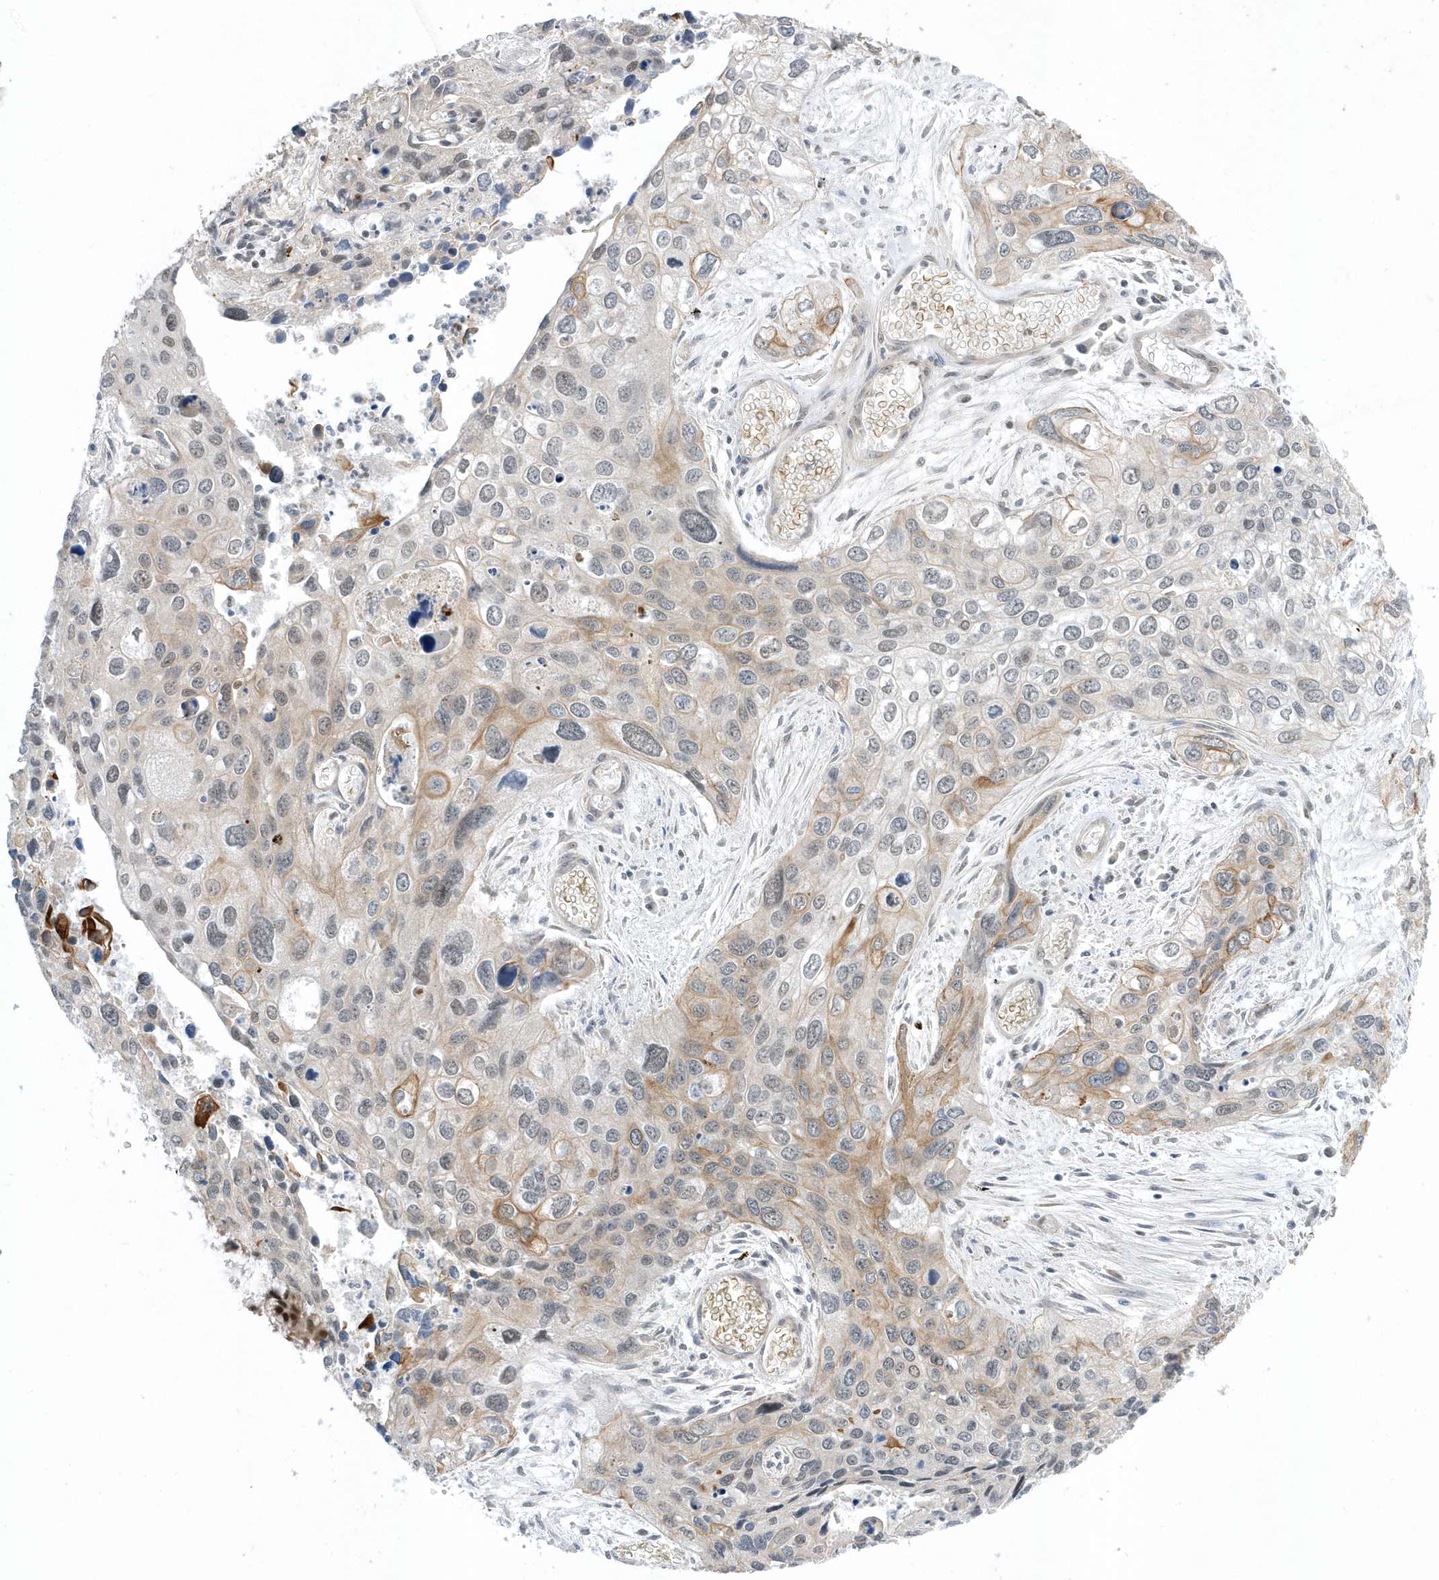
{"staining": {"intensity": "moderate", "quantity": "<25%", "location": "cytoplasmic/membranous,nuclear"}, "tissue": "cervical cancer", "cell_type": "Tumor cells", "image_type": "cancer", "snomed": [{"axis": "morphology", "description": "Squamous cell carcinoma, NOS"}, {"axis": "topography", "description": "Cervix"}], "caption": "Immunohistochemical staining of human cervical squamous cell carcinoma exhibits low levels of moderate cytoplasmic/membranous and nuclear staining in approximately <25% of tumor cells. The staining was performed using DAB, with brown indicating positive protein expression. Nuclei are stained blue with hematoxylin.", "gene": "ZNF740", "patient": {"sex": "female", "age": 55}}